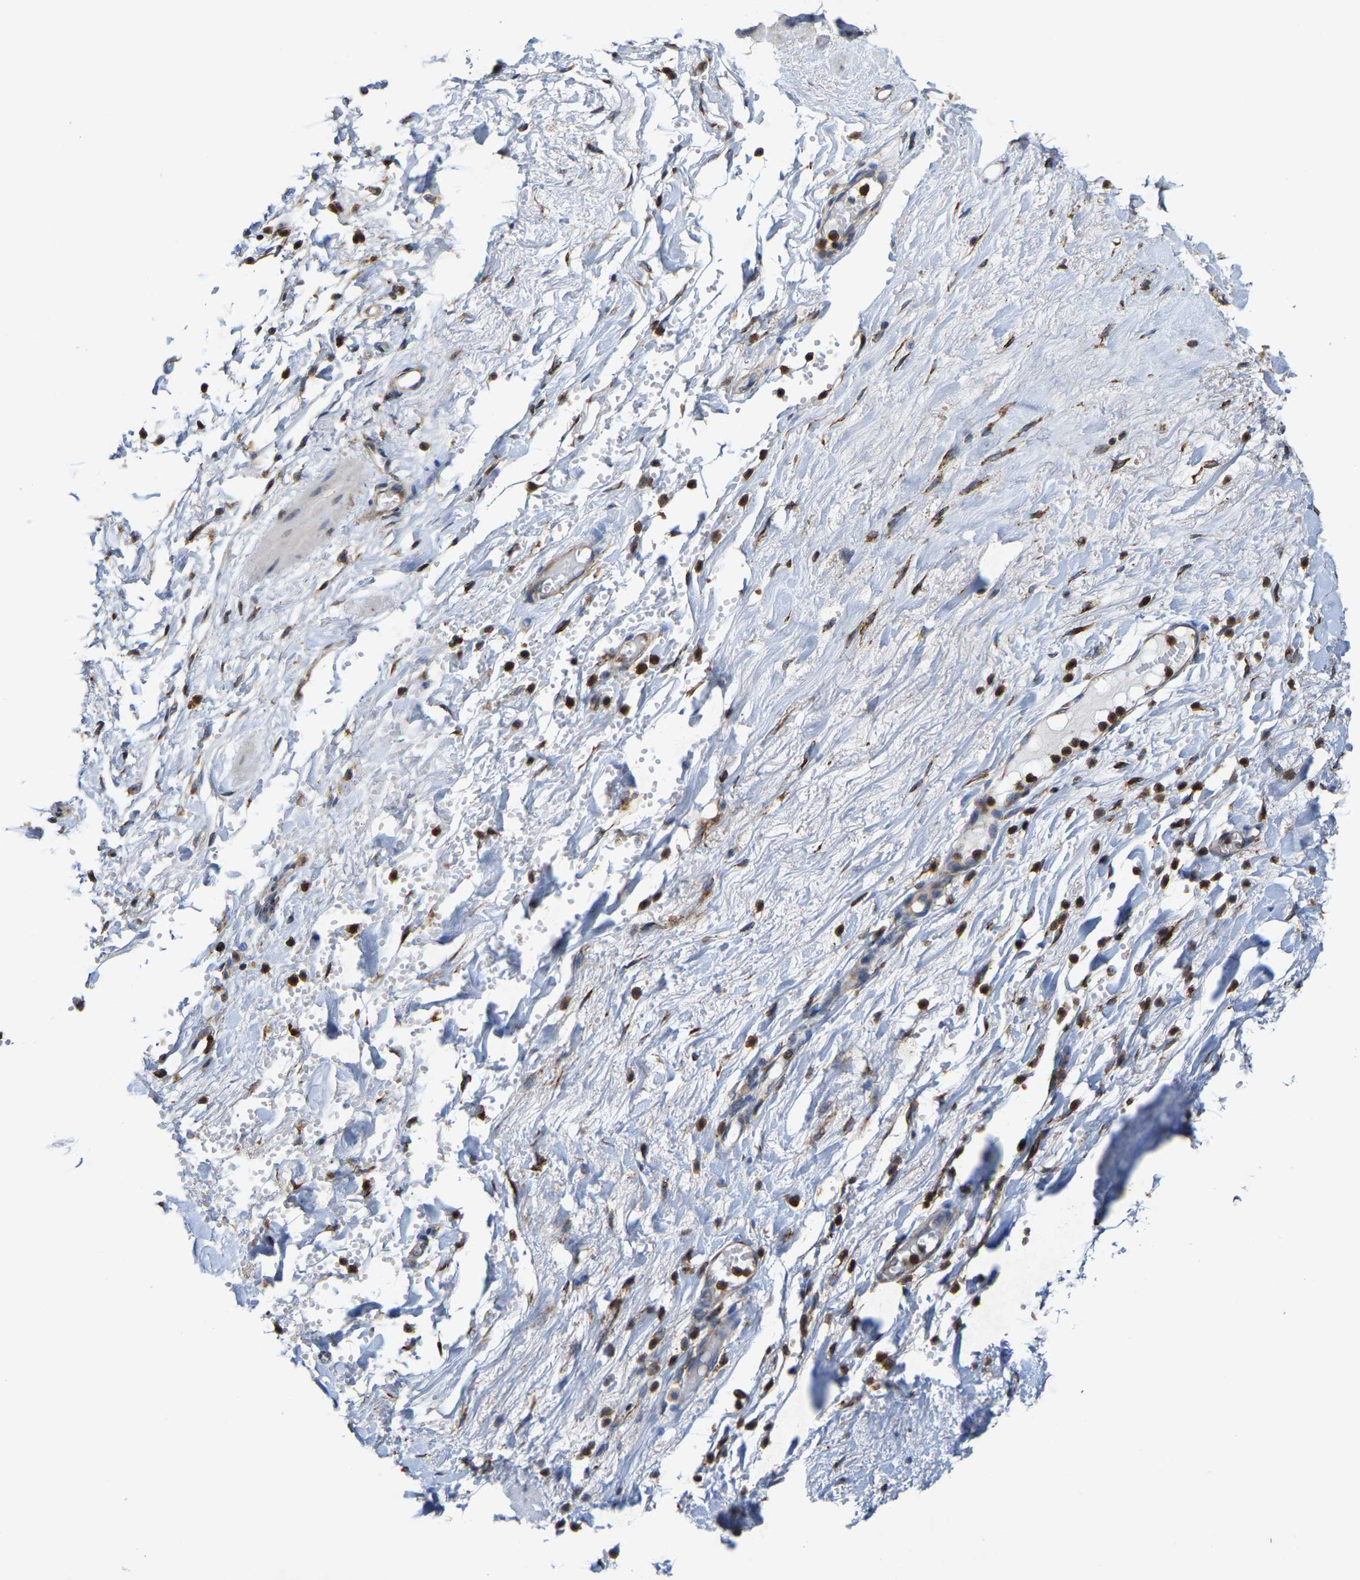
{"staining": {"intensity": "negative", "quantity": "none", "location": "none"}, "tissue": "adipose tissue", "cell_type": "Adipocytes", "image_type": "normal", "snomed": [{"axis": "morphology", "description": "Normal tissue, NOS"}, {"axis": "topography", "description": "Soft tissue"}], "caption": "There is no significant expression in adipocytes of adipose tissue. (DAB immunohistochemistry with hematoxylin counter stain).", "gene": "FGD3", "patient": {"sex": "male", "age": 72}}